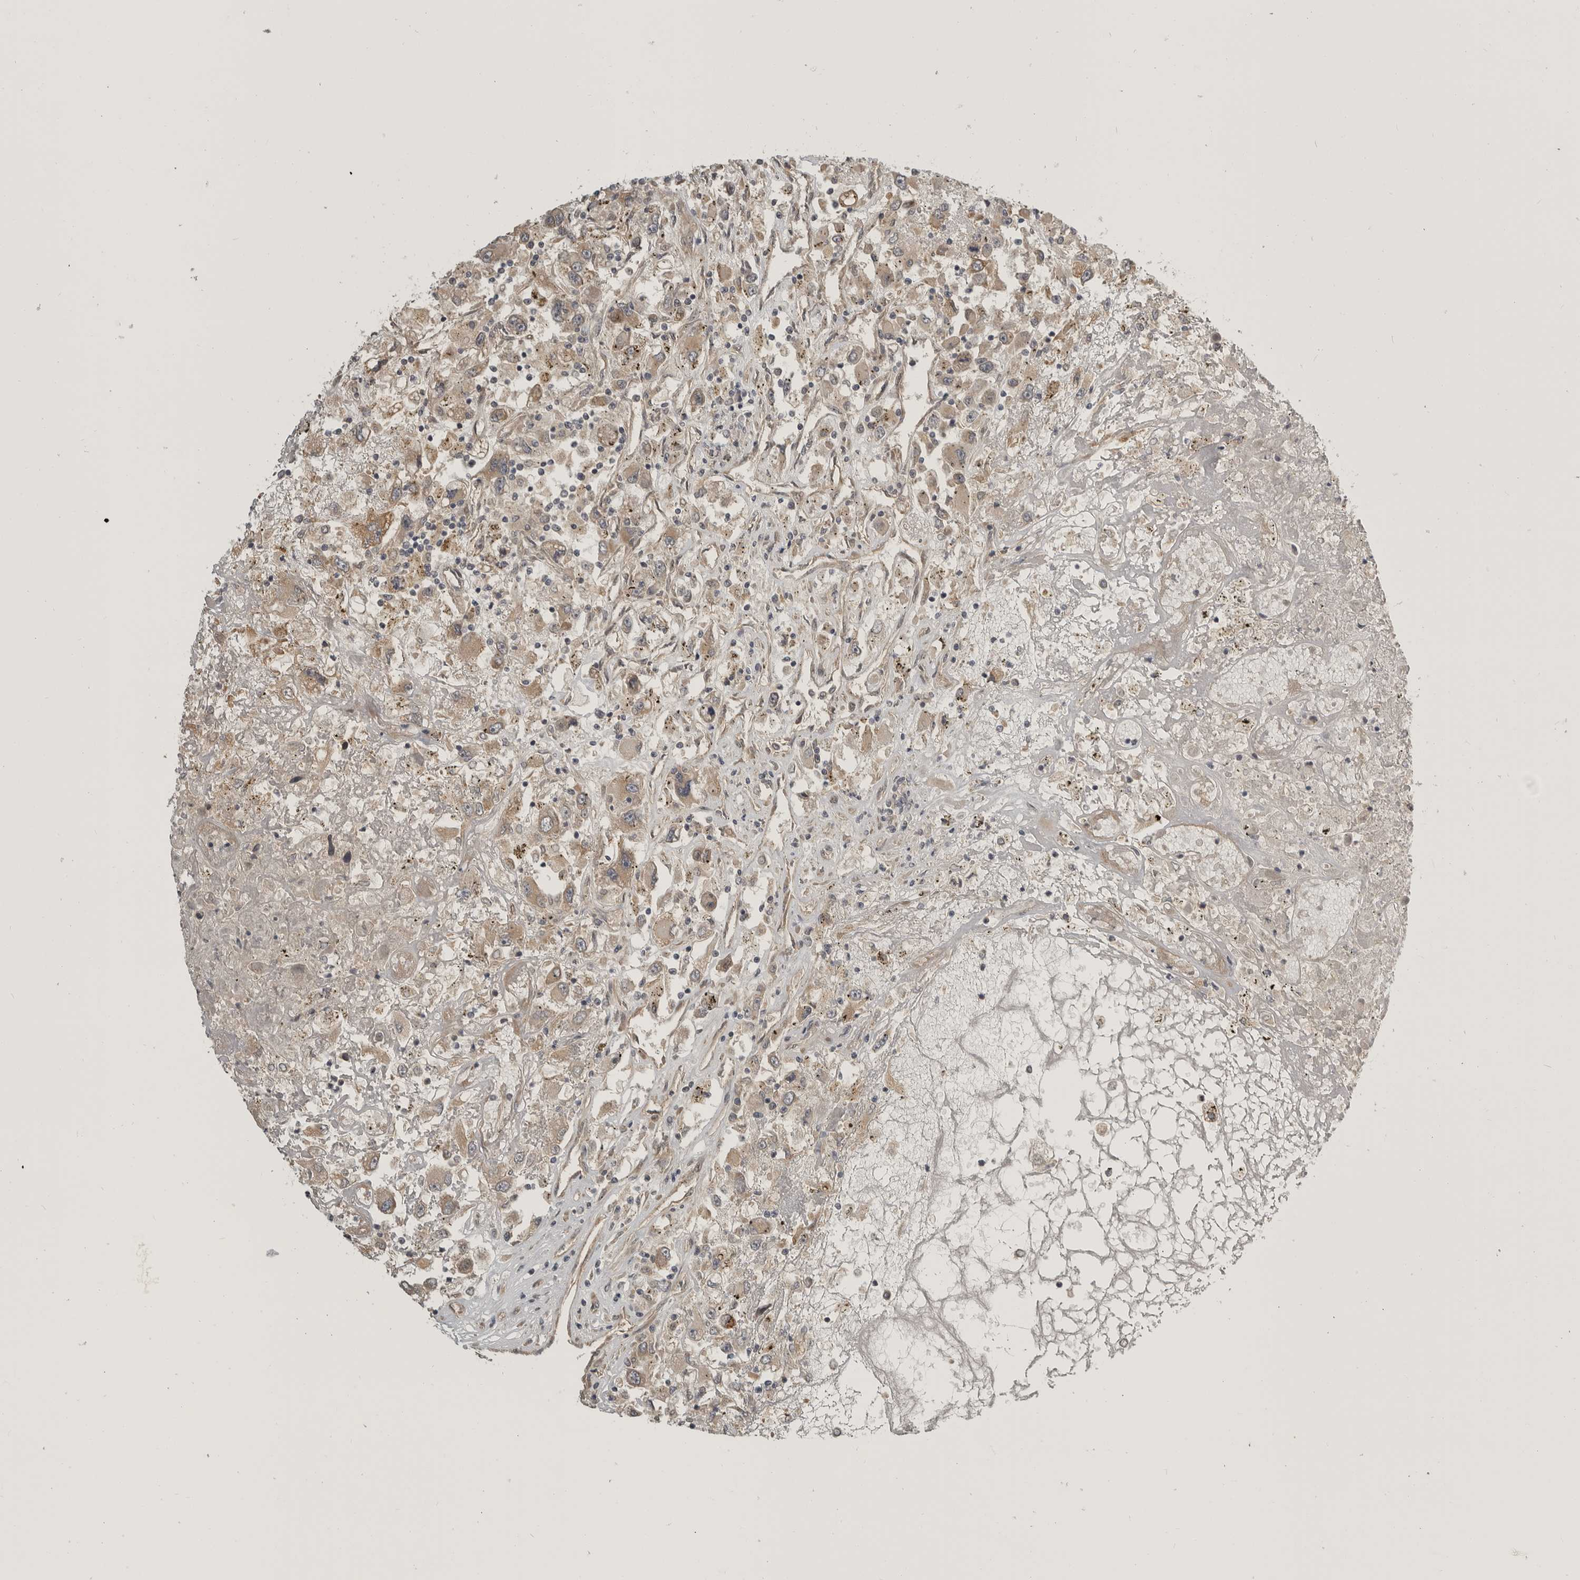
{"staining": {"intensity": "weak", "quantity": ">75%", "location": "cytoplasmic/membranous"}, "tissue": "renal cancer", "cell_type": "Tumor cells", "image_type": "cancer", "snomed": [{"axis": "morphology", "description": "Adenocarcinoma, NOS"}, {"axis": "topography", "description": "Kidney"}], "caption": "Approximately >75% of tumor cells in human renal cancer demonstrate weak cytoplasmic/membranous protein positivity as visualized by brown immunohistochemical staining.", "gene": "CUEDC1", "patient": {"sex": "female", "age": 52}}